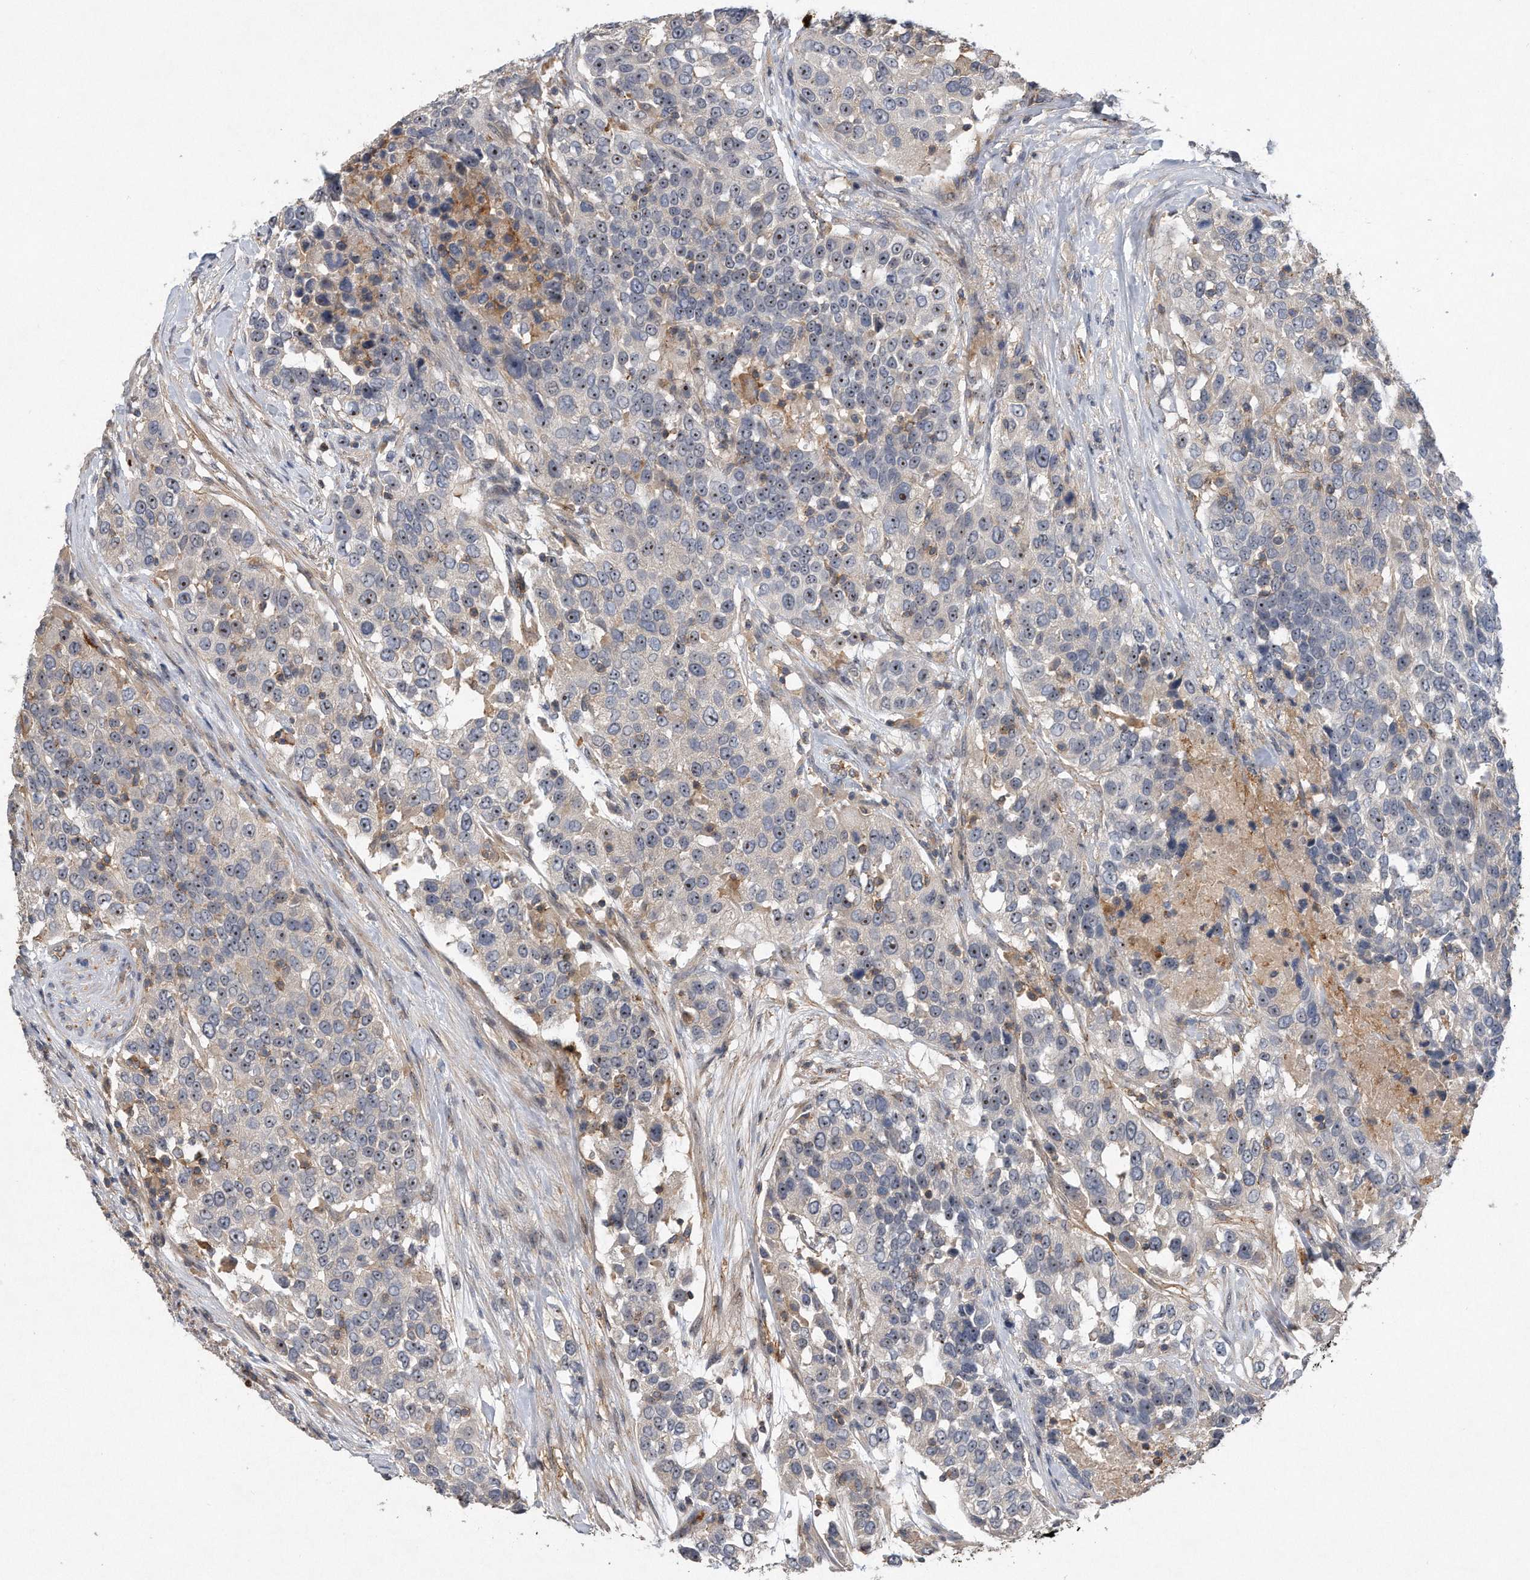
{"staining": {"intensity": "moderate", "quantity": "25%-75%", "location": "nuclear"}, "tissue": "urothelial cancer", "cell_type": "Tumor cells", "image_type": "cancer", "snomed": [{"axis": "morphology", "description": "Urothelial carcinoma, High grade"}, {"axis": "topography", "description": "Urinary bladder"}], "caption": "This is an image of immunohistochemistry (IHC) staining of urothelial cancer, which shows moderate staining in the nuclear of tumor cells.", "gene": "PGBD2", "patient": {"sex": "female", "age": 80}}